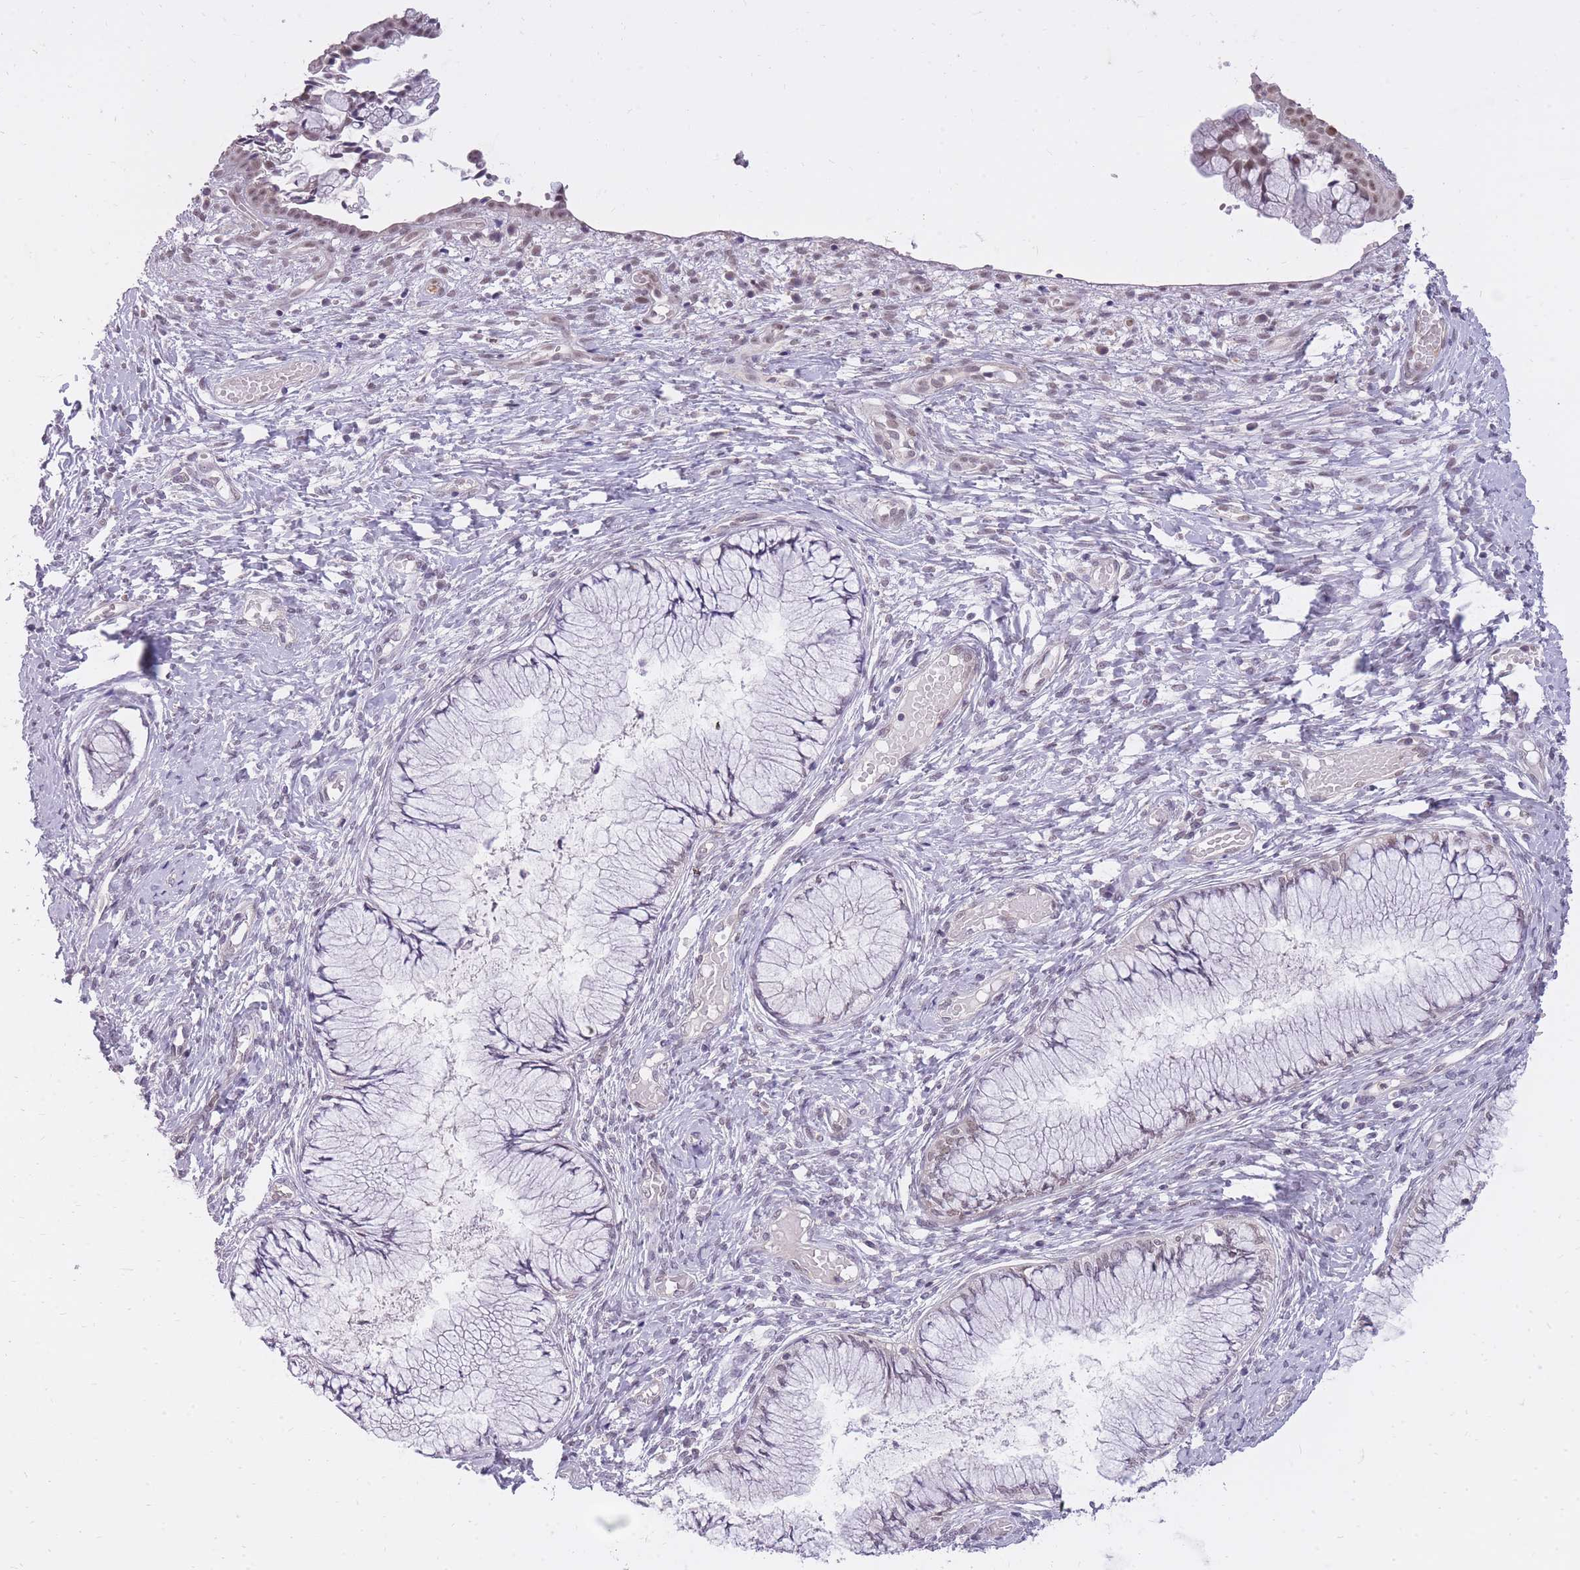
{"staining": {"intensity": "weak", "quantity": "25%-75%", "location": "nuclear"}, "tissue": "cervix", "cell_type": "Glandular cells", "image_type": "normal", "snomed": [{"axis": "morphology", "description": "Normal tissue, NOS"}, {"axis": "topography", "description": "Cervix"}], "caption": "Immunohistochemistry (IHC) staining of benign cervix, which exhibits low levels of weak nuclear staining in approximately 25%-75% of glandular cells indicating weak nuclear protein expression. The staining was performed using DAB (brown) for protein detection and nuclei were counterstained in hematoxylin (blue).", "gene": "TIGD1", "patient": {"sex": "female", "age": 42}}